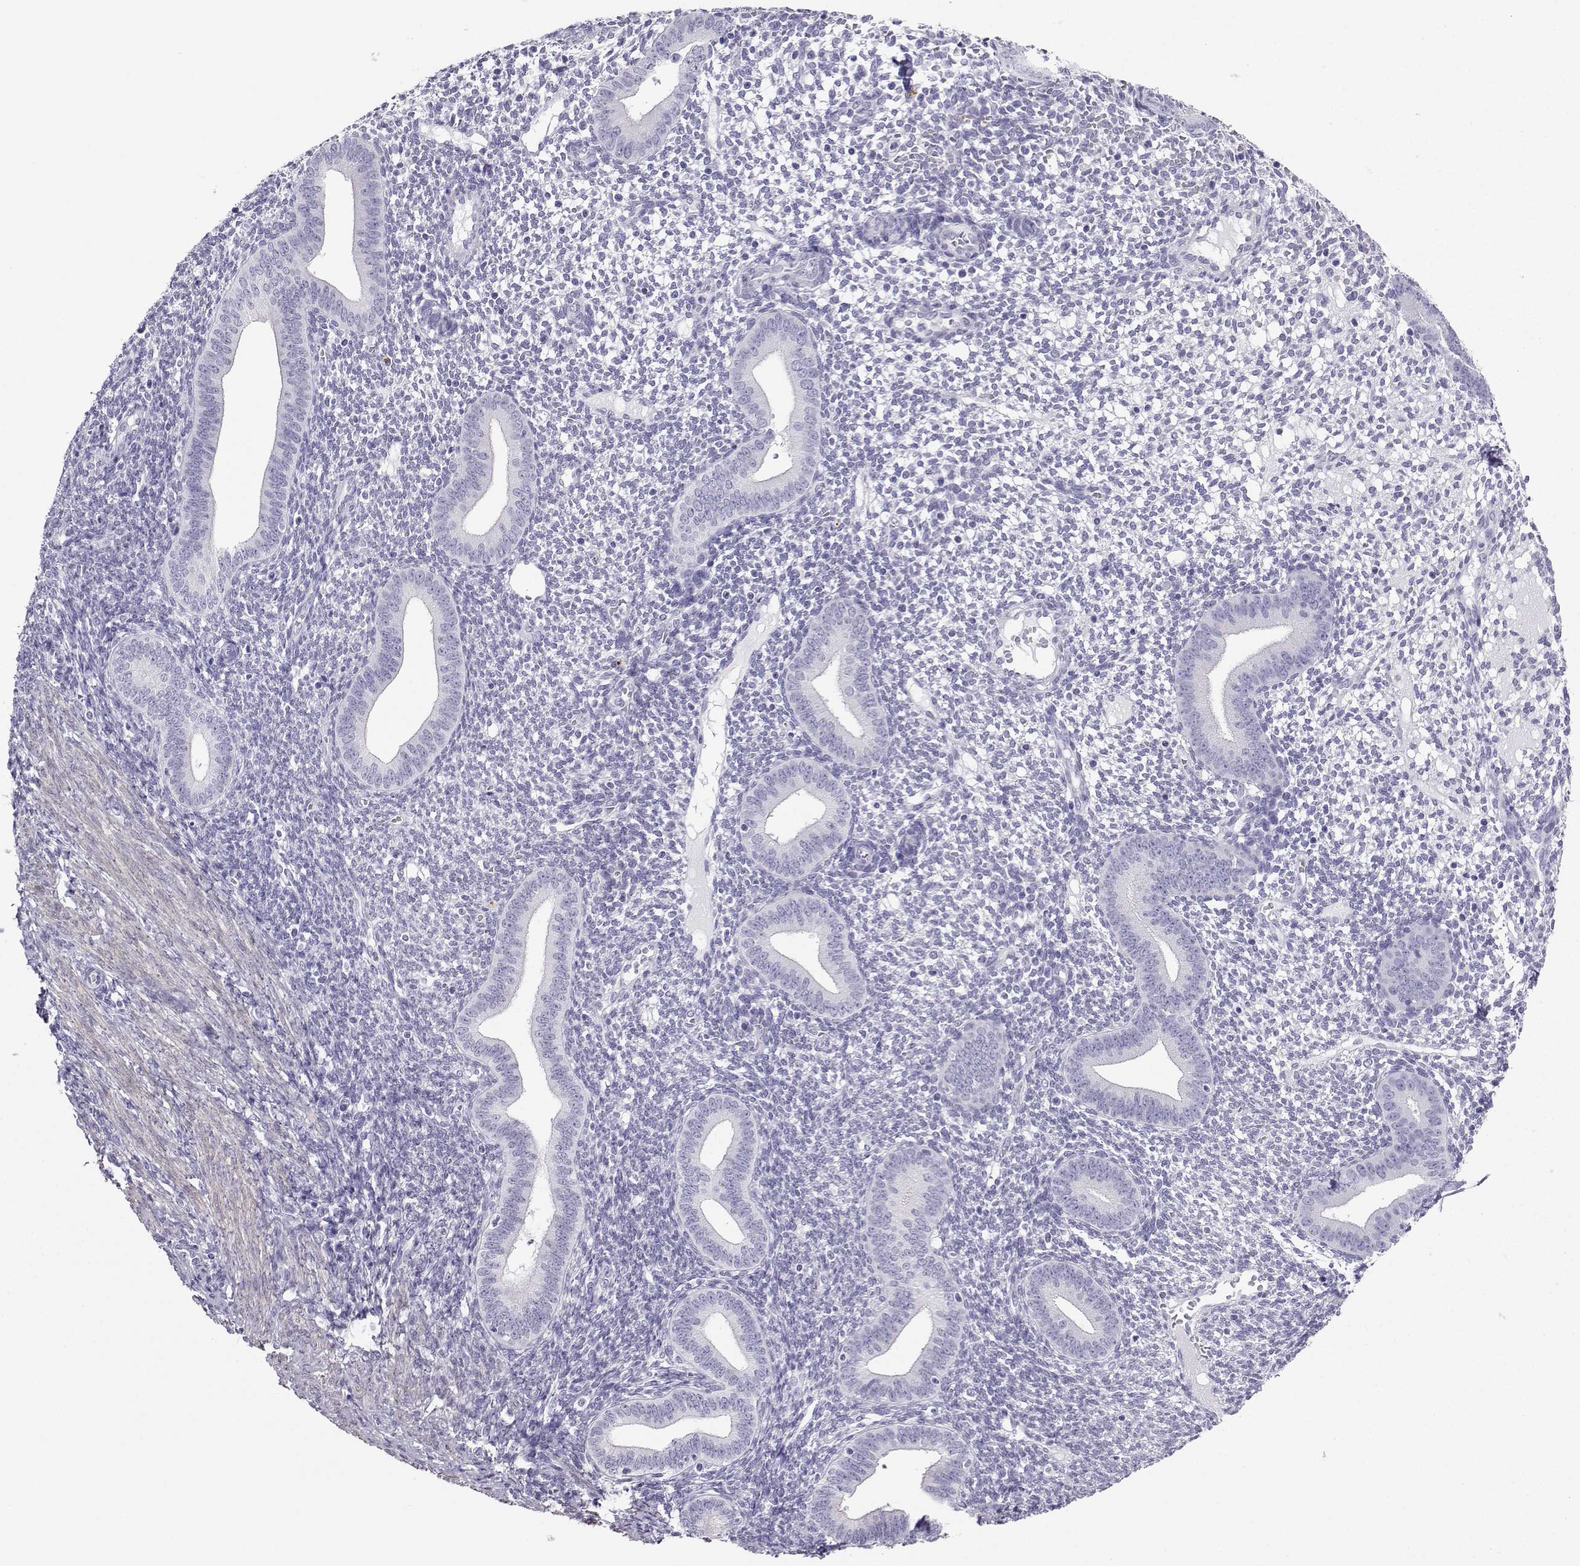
{"staining": {"intensity": "negative", "quantity": "none", "location": "none"}, "tissue": "endometrium", "cell_type": "Cells in endometrial stroma", "image_type": "normal", "snomed": [{"axis": "morphology", "description": "Normal tissue, NOS"}, {"axis": "topography", "description": "Endometrium"}], "caption": "There is no significant positivity in cells in endometrial stroma of endometrium. The staining was performed using DAB (3,3'-diaminobenzidine) to visualize the protein expression in brown, while the nuclei were stained in blue with hematoxylin (Magnification: 20x).", "gene": "KIF17", "patient": {"sex": "female", "age": 40}}